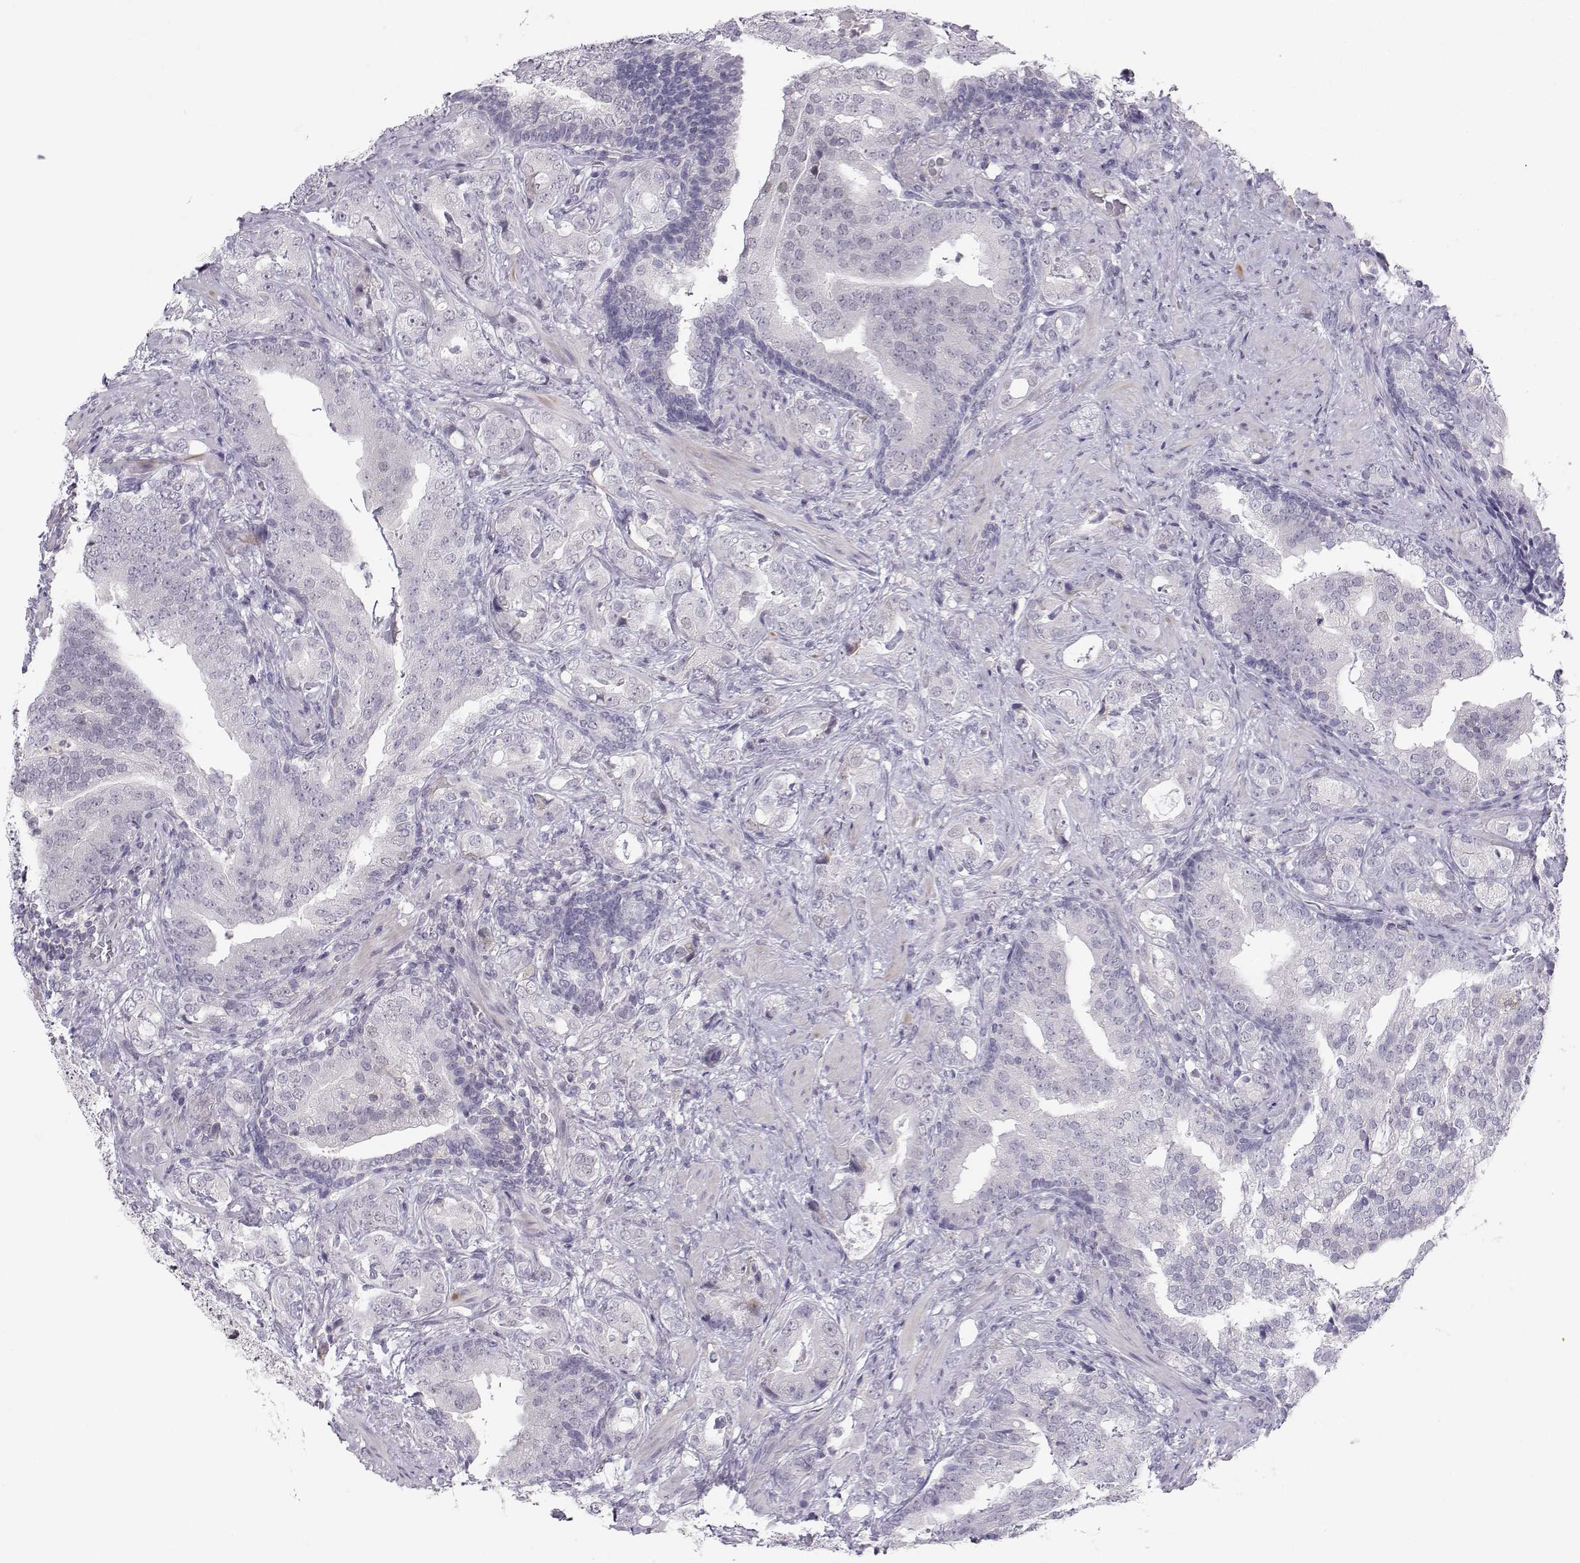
{"staining": {"intensity": "negative", "quantity": "none", "location": "none"}, "tissue": "prostate cancer", "cell_type": "Tumor cells", "image_type": "cancer", "snomed": [{"axis": "morphology", "description": "Adenocarcinoma, NOS"}, {"axis": "topography", "description": "Prostate"}], "caption": "High magnification brightfield microscopy of adenocarcinoma (prostate) stained with DAB (brown) and counterstained with hematoxylin (blue): tumor cells show no significant expression.", "gene": "MROH7", "patient": {"sex": "male", "age": 57}}